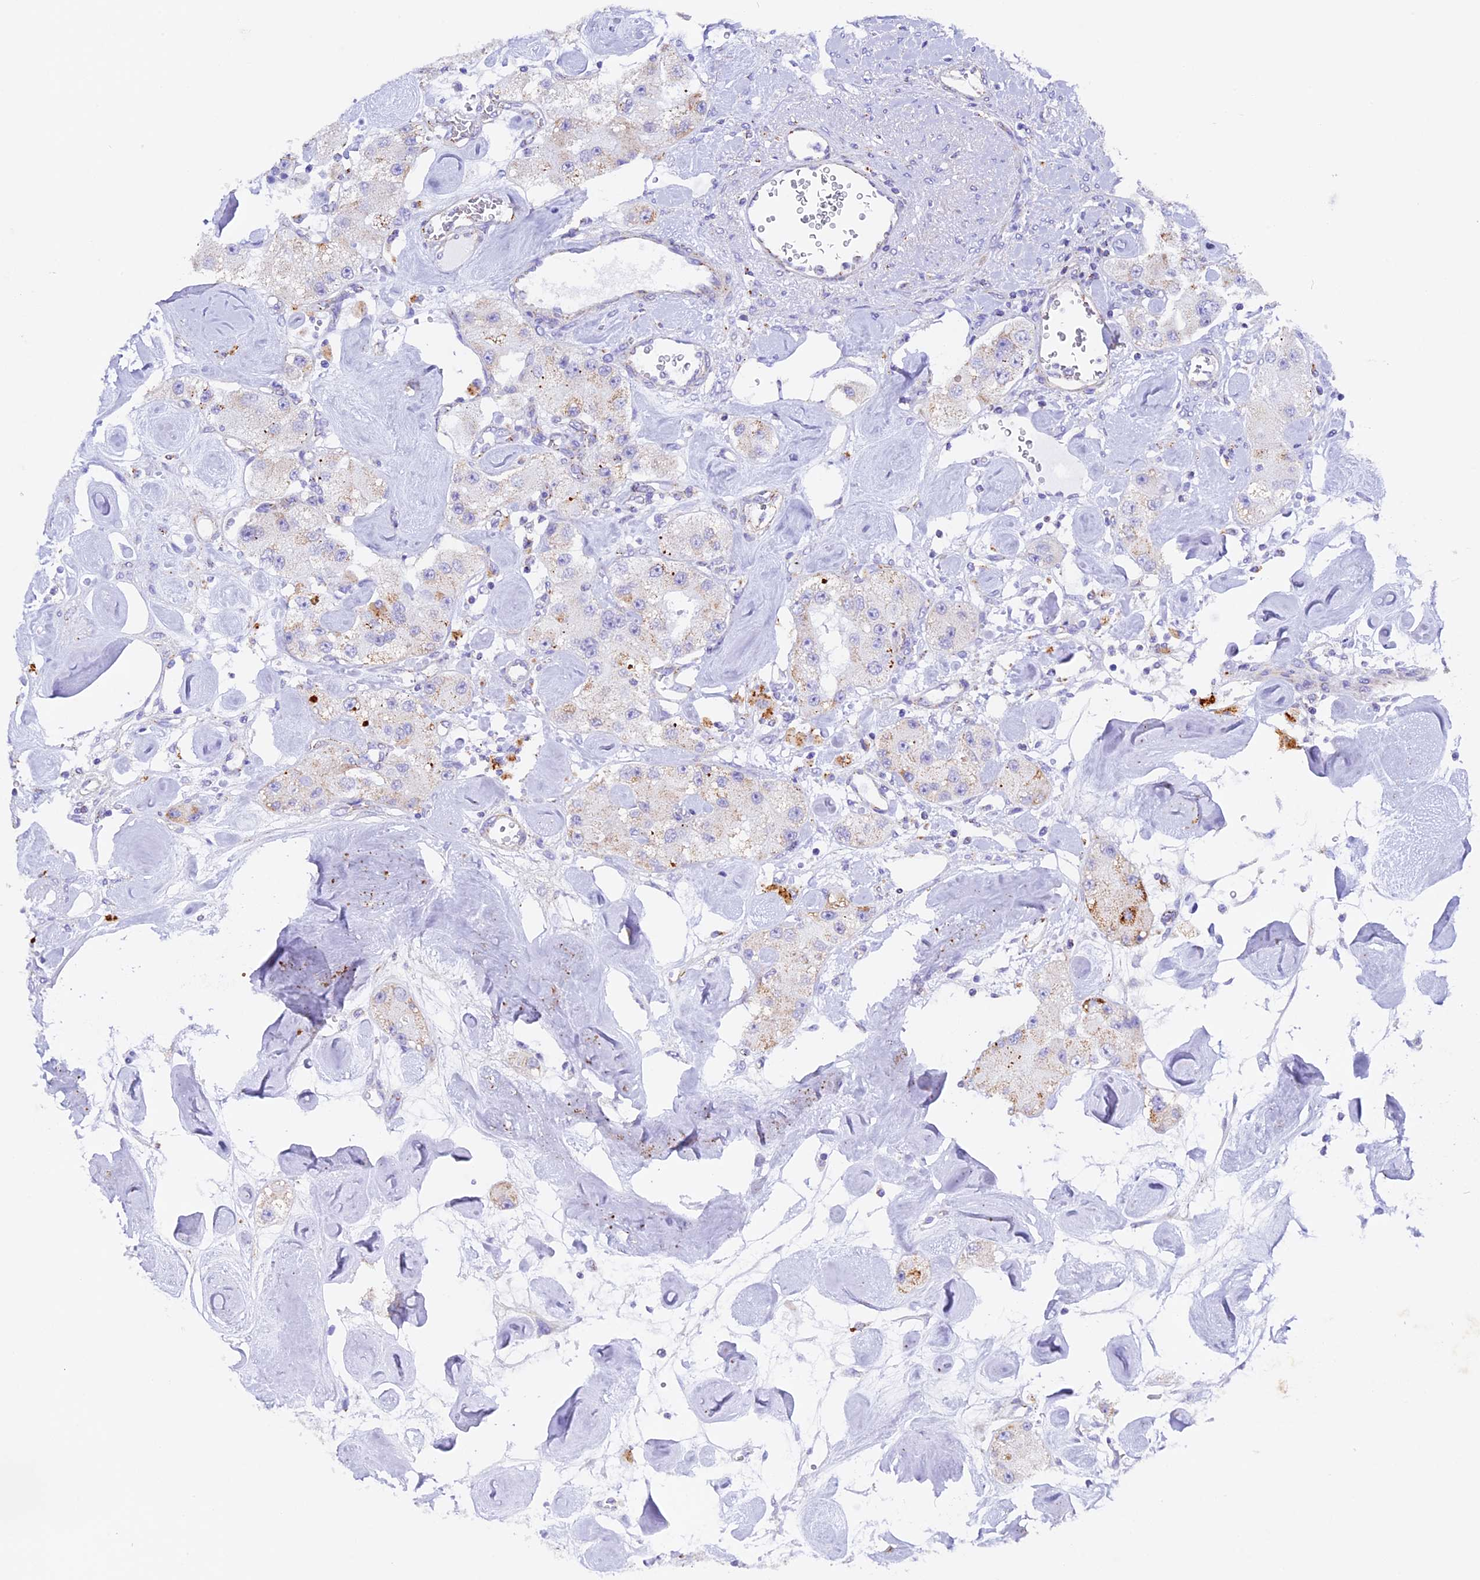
{"staining": {"intensity": "negative", "quantity": "none", "location": "none"}, "tissue": "carcinoid", "cell_type": "Tumor cells", "image_type": "cancer", "snomed": [{"axis": "morphology", "description": "Carcinoid, malignant, NOS"}, {"axis": "topography", "description": "Pancreas"}], "caption": "High magnification brightfield microscopy of carcinoid stained with DAB (3,3'-diaminobenzidine) (brown) and counterstained with hematoxylin (blue): tumor cells show no significant positivity.", "gene": "TFAM", "patient": {"sex": "male", "age": 41}}